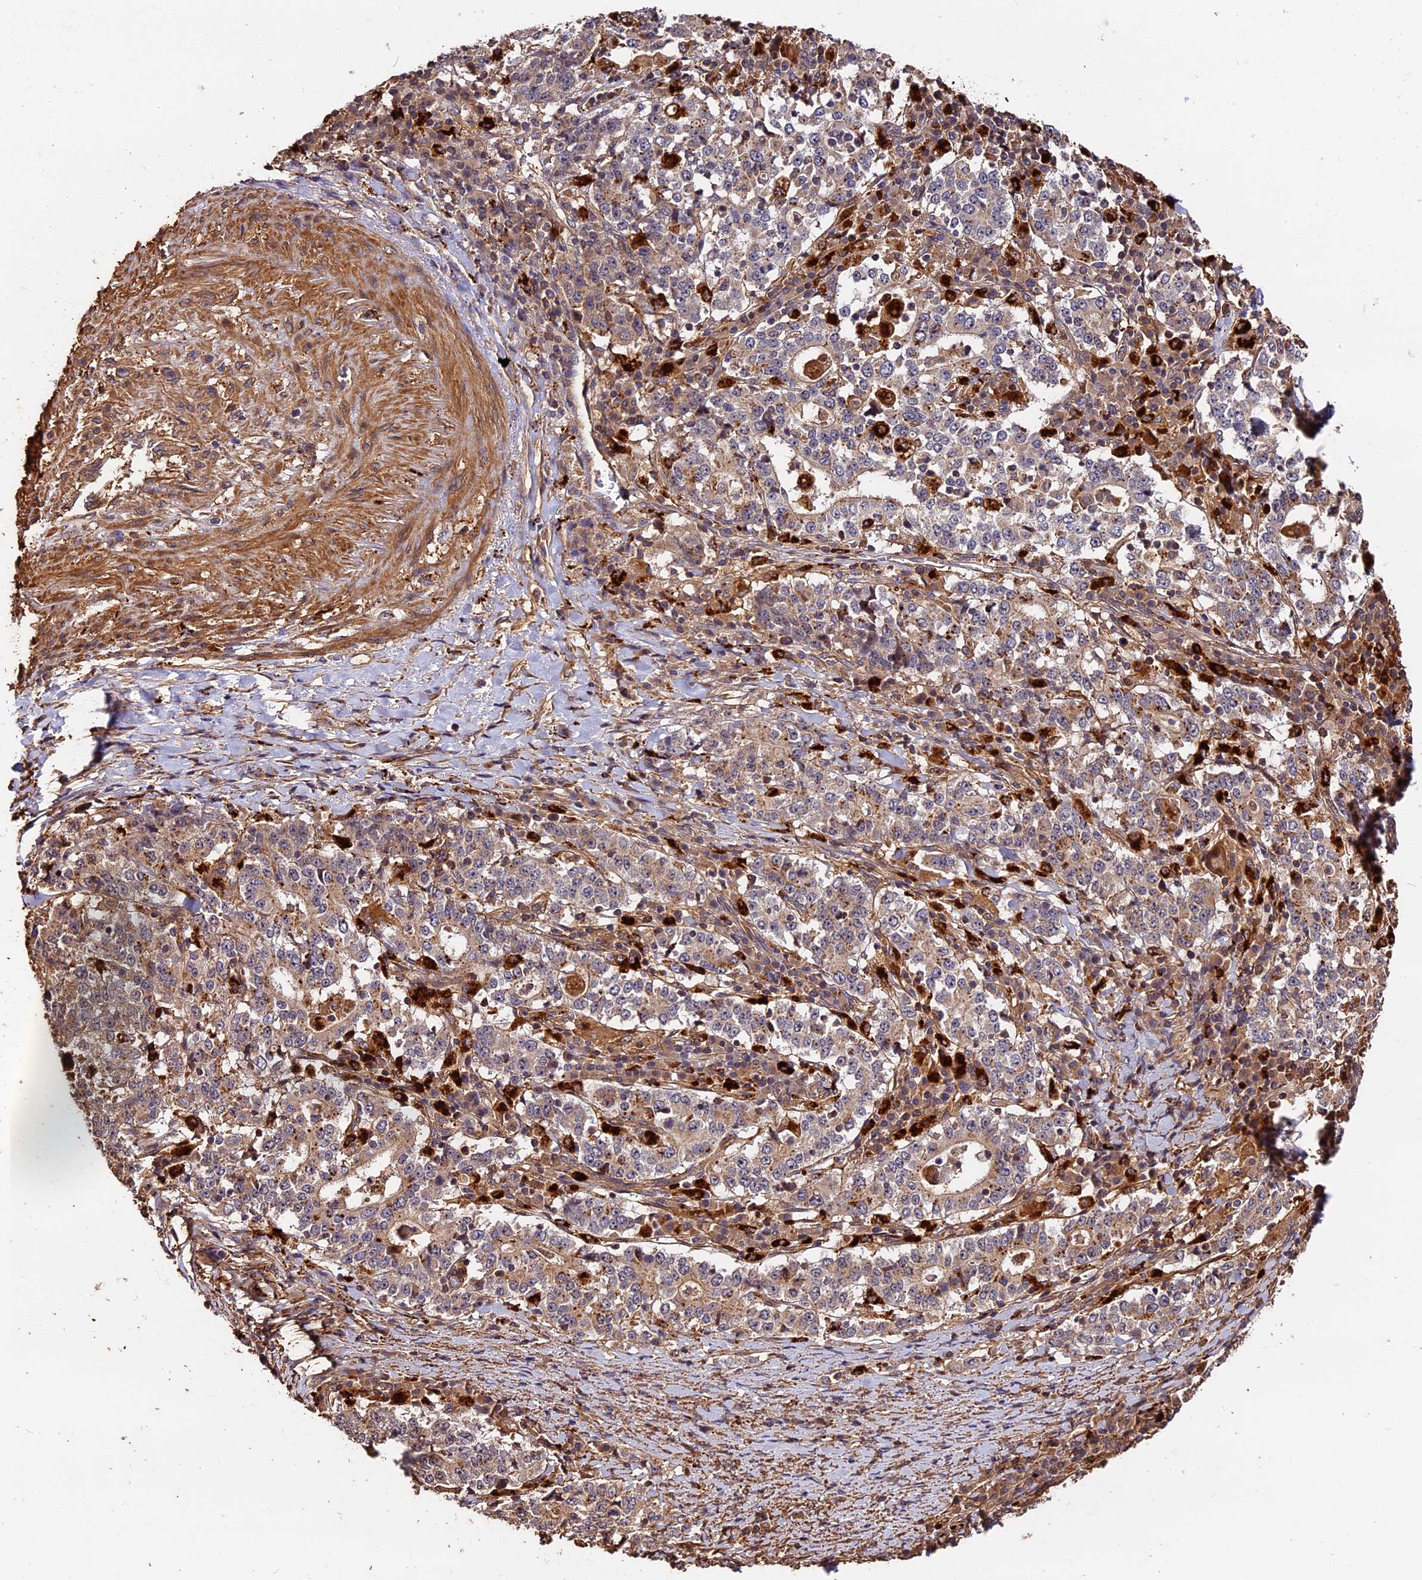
{"staining": {"intensity": "weak", "quantity": "25%-75%", "location": "cytoplasmic/membranous"}, "tissue": "stomach cancer", "cell_type": "Tumor cells", "image_type": "cancer", "snomed": [{"axis": "morphology", "description": "Adenocarcinoma, NOS"}, {"axis": "topography", "description": "Stomach"}], "caption": "IHC (DAB) staining of human stomach cancer shows weak cytoplasmic/membranous protein expression in about 25%-75% of tumor cells.", "gene": "MMP15", "patient": {"sex": "male", "age": 59}}